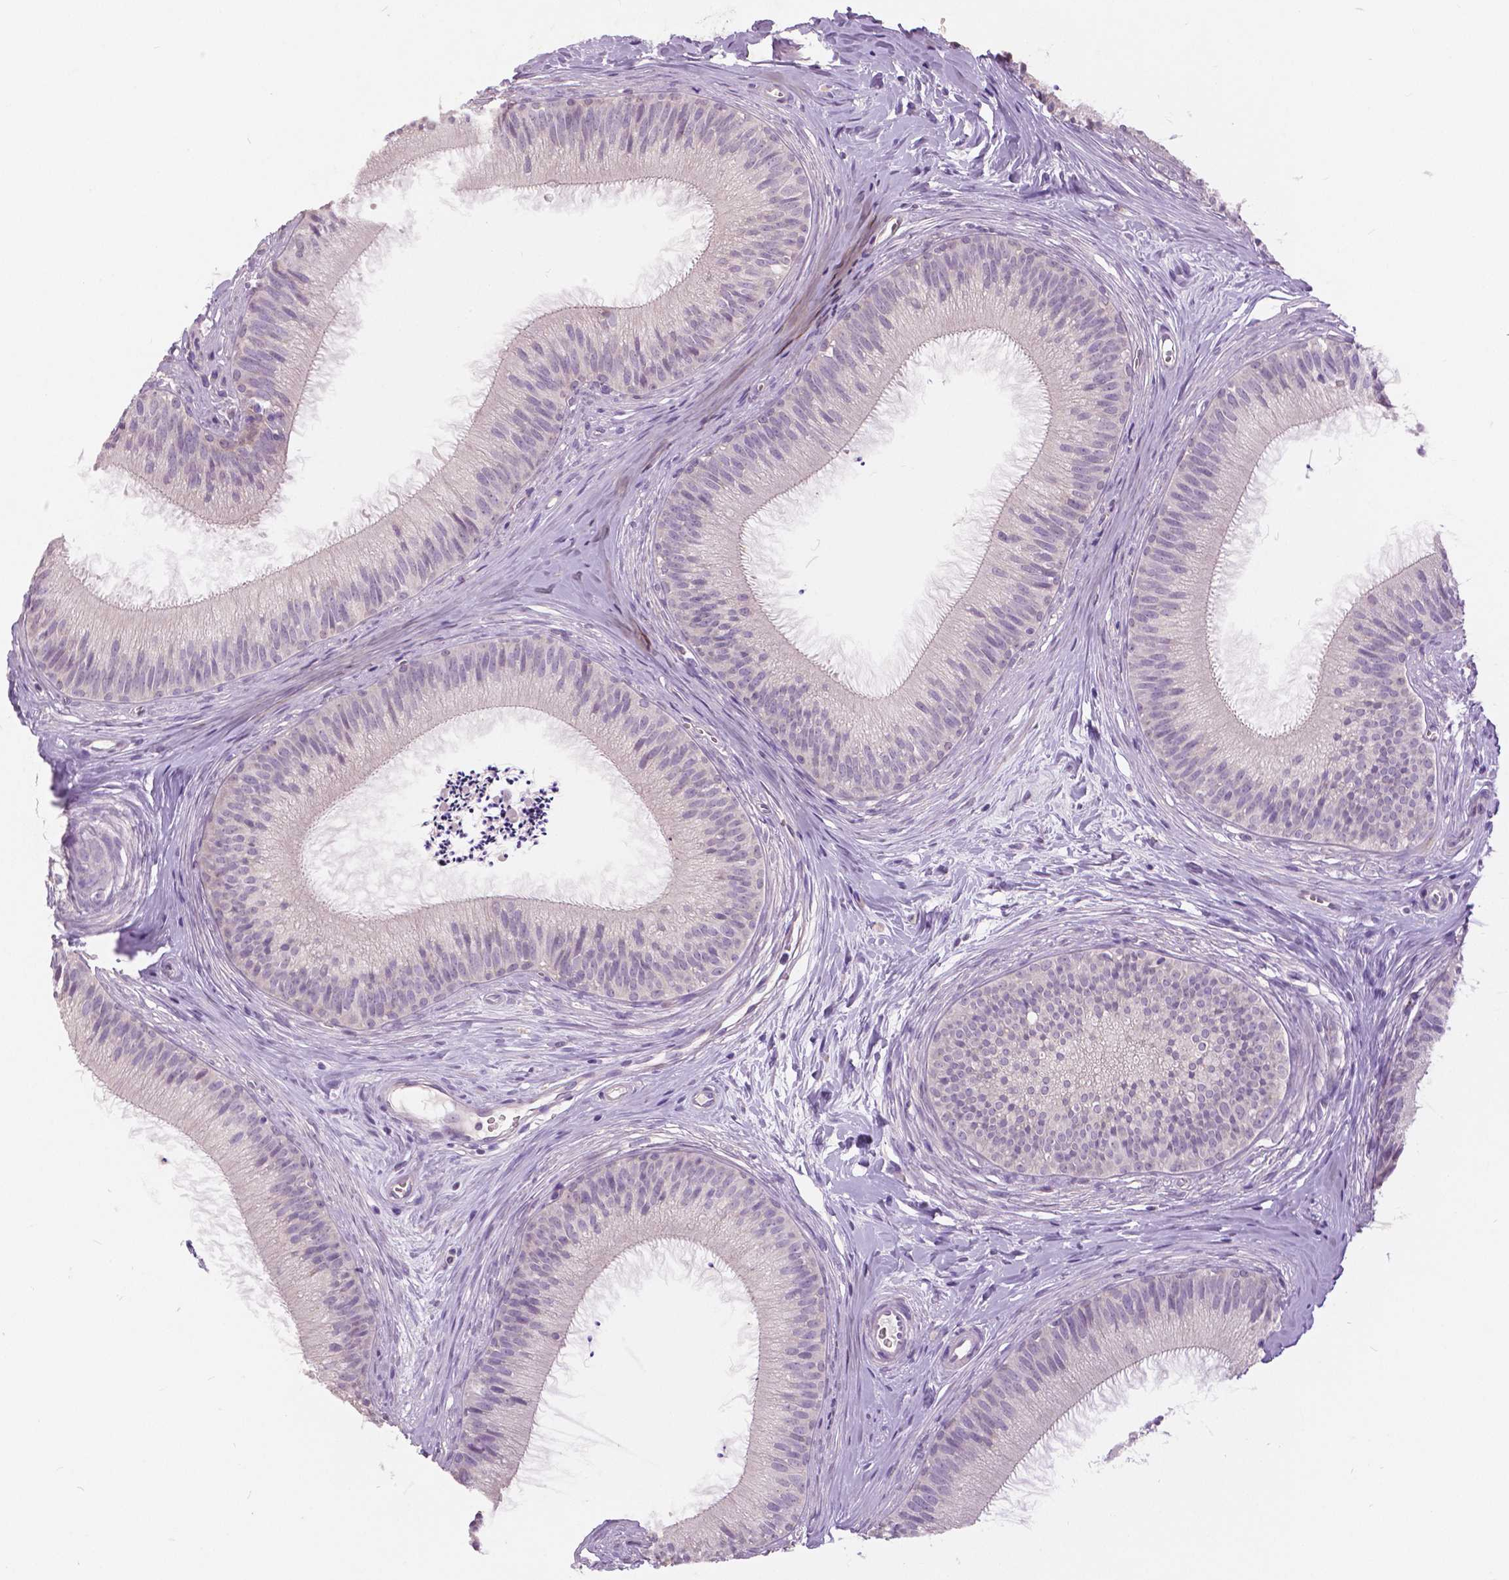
{"staining": {"intensity": "negative", "quantity": "none", "location": "none"}, "tissue": "epididymis", "cell_type": "Glandular cells", "image_type": "normal", "snomed": [{"axis": "morphology", "description": "Normal tissue, NOS"}, {"axis": "topography", "description": "Epididymis"}], "caption": "High magnification brightfield microscopy of unremarkable epididymis stained with DAB (brown) and counterstained with hematoxylin (blue): glandular cells show no significant staining.", "gene": "GRIN2A", "patient": {"sex": "male", "age": 24}}